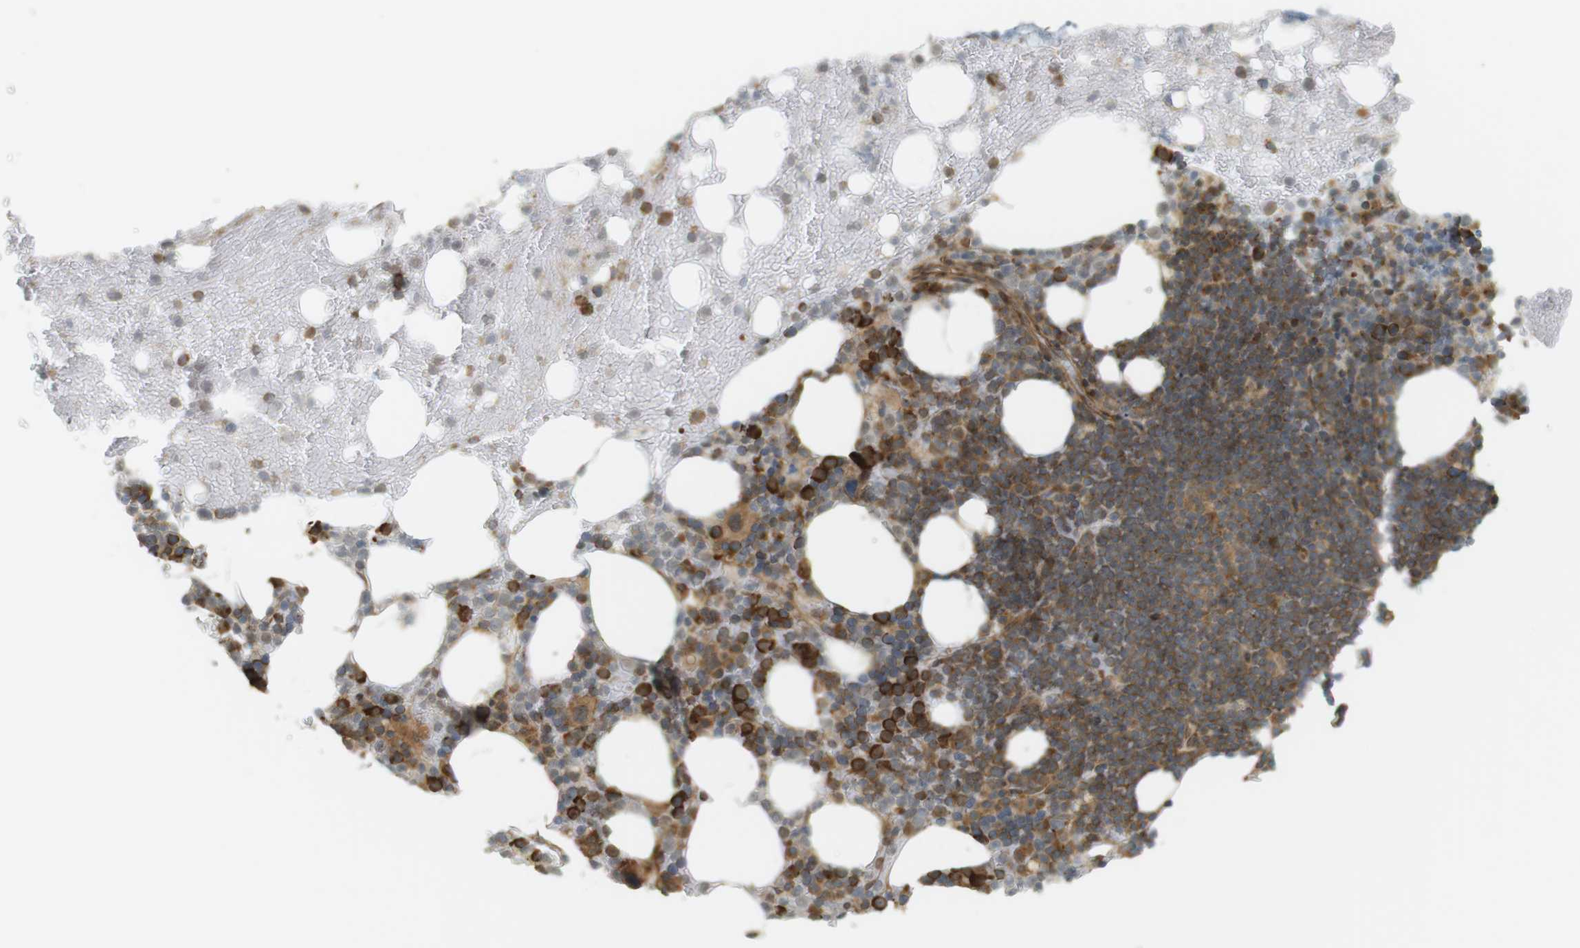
{"staining": {"intensity": "moderate", "quantity": ">75%", "location": "cytoplasmic/membranous"}, "tissue": "bone marrow", "cell_type": "Hematopoietic cells", "image_type": "normal", "snomed": [{"axis": "morphology", "description": "Normal tissue, NOS"}, {"axis": "topography", "description": "Bone marrow"}], "caption": "Protein expression by IHC displays moderate cytoplasmic/membranous expression in approximately >75% of hematopoietic cells in unremarkable bone marrow.", "gene": "PA2G4", "patient": {"sex": "female", "age": 66}}